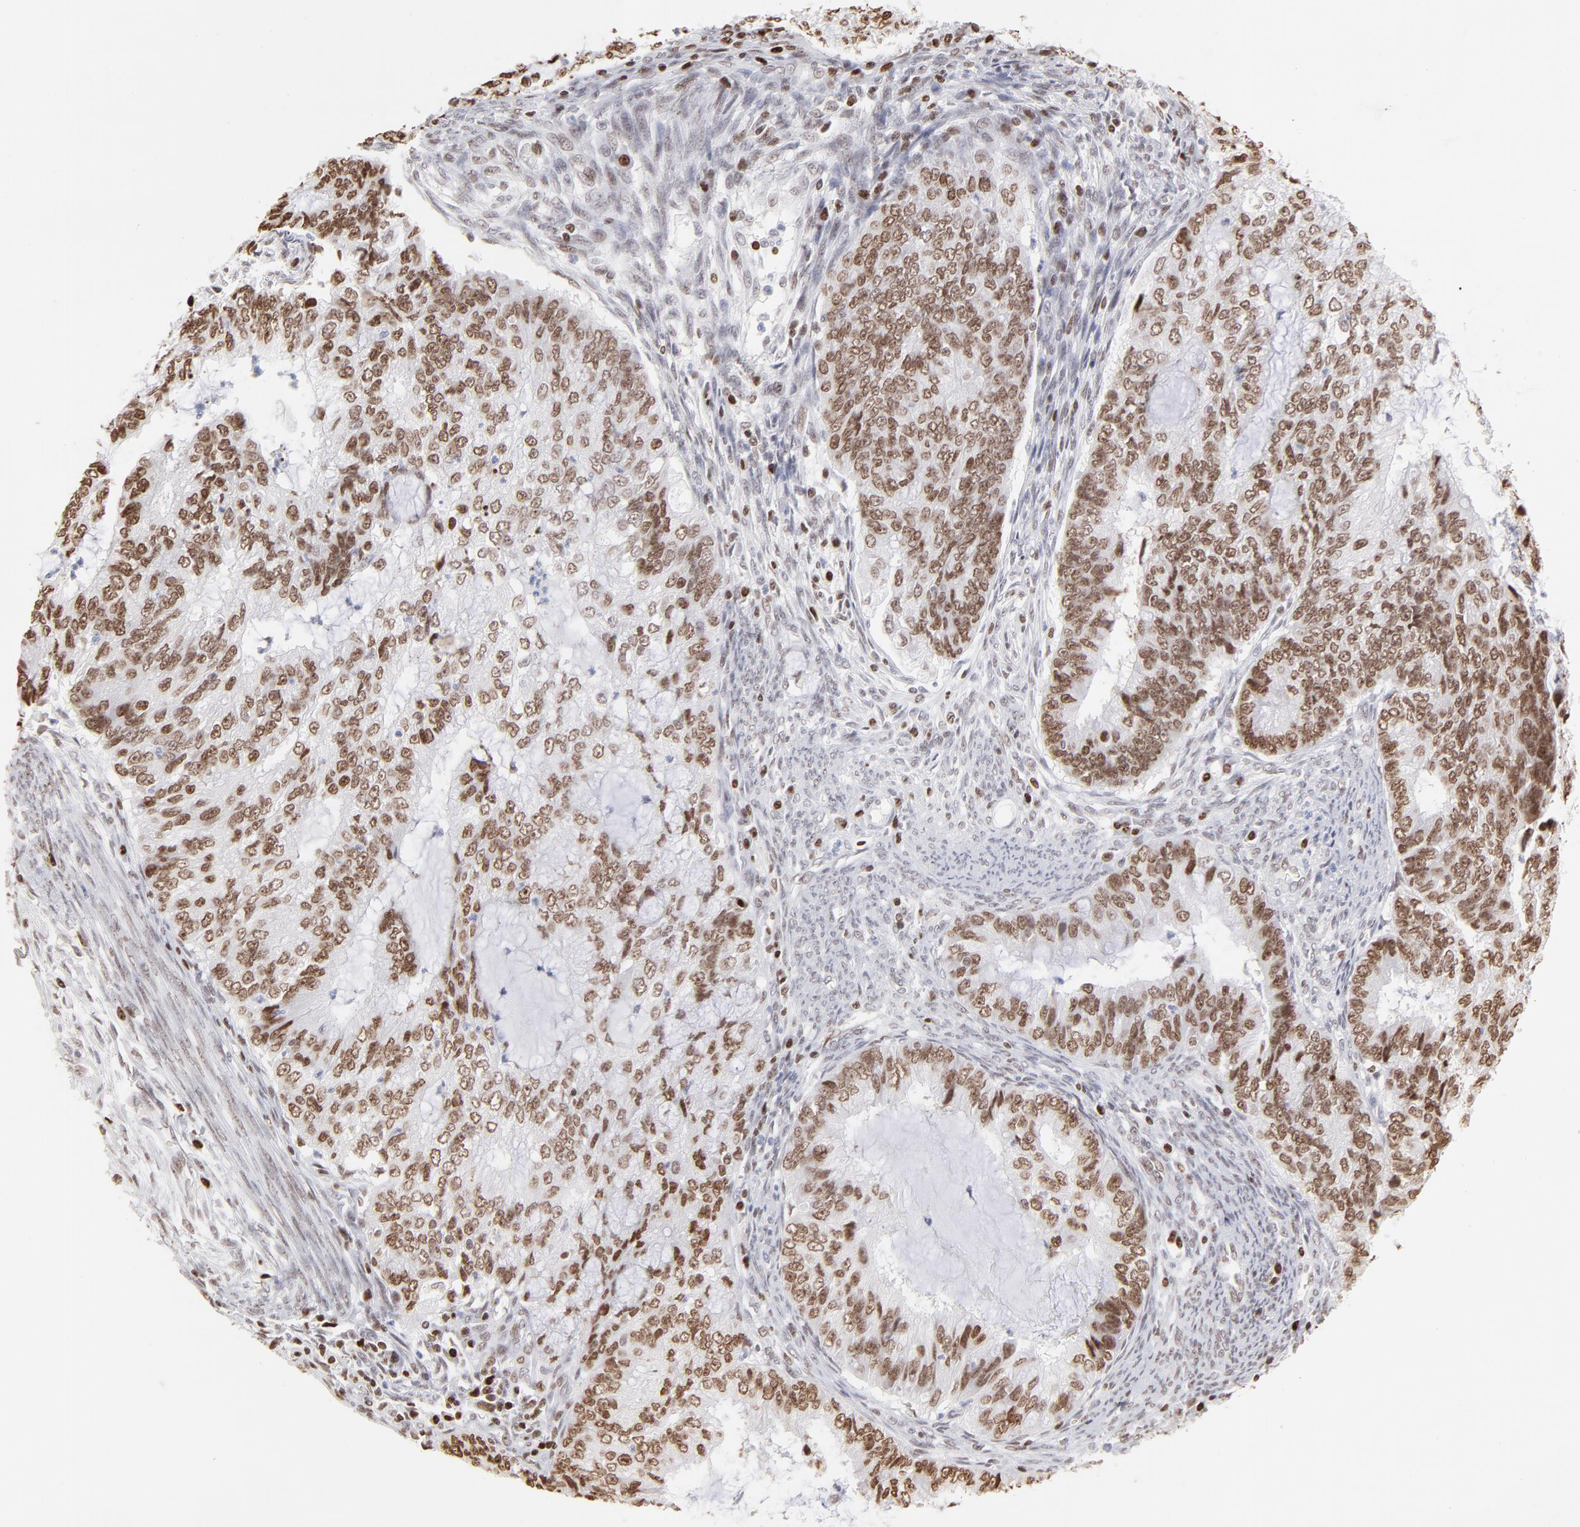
{"staining": {"intensity": "moderate", "quantity": ">75%", "location": "nuclear"}, "tissue": "endometrial cancer", "cell_type": "Tumor cells", "image_type": "cancer", "snomed": [{"axis": "morphology", "description": "Adenocarcinoma, NOS"}, {"axis": "topography", "description": "Endometrium"}], "caption": "Adenocarcinoma (endometrial) was stained to show a protein in brown. There is medium levels of moderate nuclear staining in about >75% of tumor cells. (IHC, brightfield microscopy, high magnification).", "gene": "PARP1", "patient": {"sex": "female", "age": 75}}